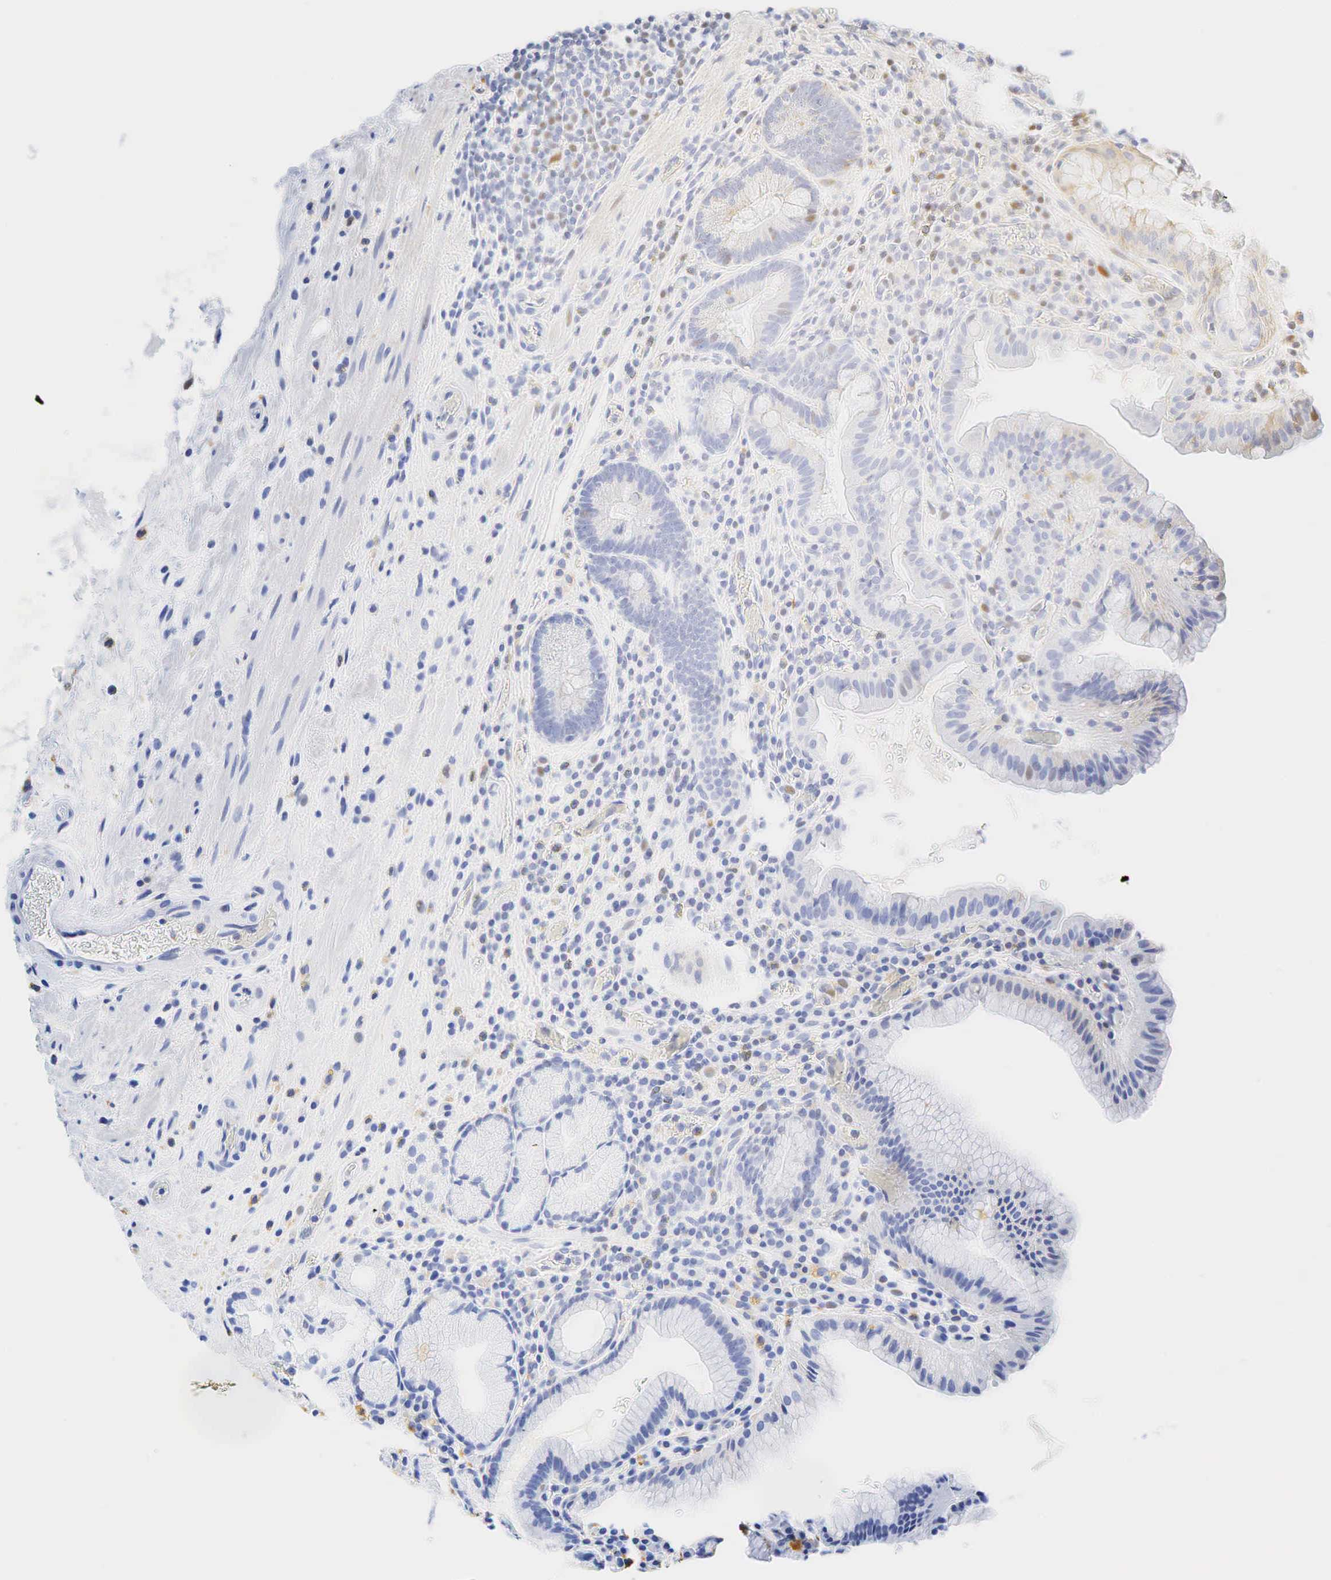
{"staining": {"intensity": "negative", "quantity": "none", "location": "none"}, "tissue": "stomach", "cell_type": "Glandular cells", "image_type": "normal", "snomed": [{"axis": "morphology", "description": "Normal tissue, NOS"}, {"axis": "topography", "description": "Stomach, lower"}, {"axis": "topography", "description": "Duodenum"}], "caption": "Immunohistochemistry (IHC) of unremarkable human stomach demonstrates no positivity in glandular cells. Brightfield microscopy of IHC stained with DAB (brown) and hematoxylin (blue), captured at high magnification.", "gene": "CD68", "patient": {"sex": "male", "age": 84}}